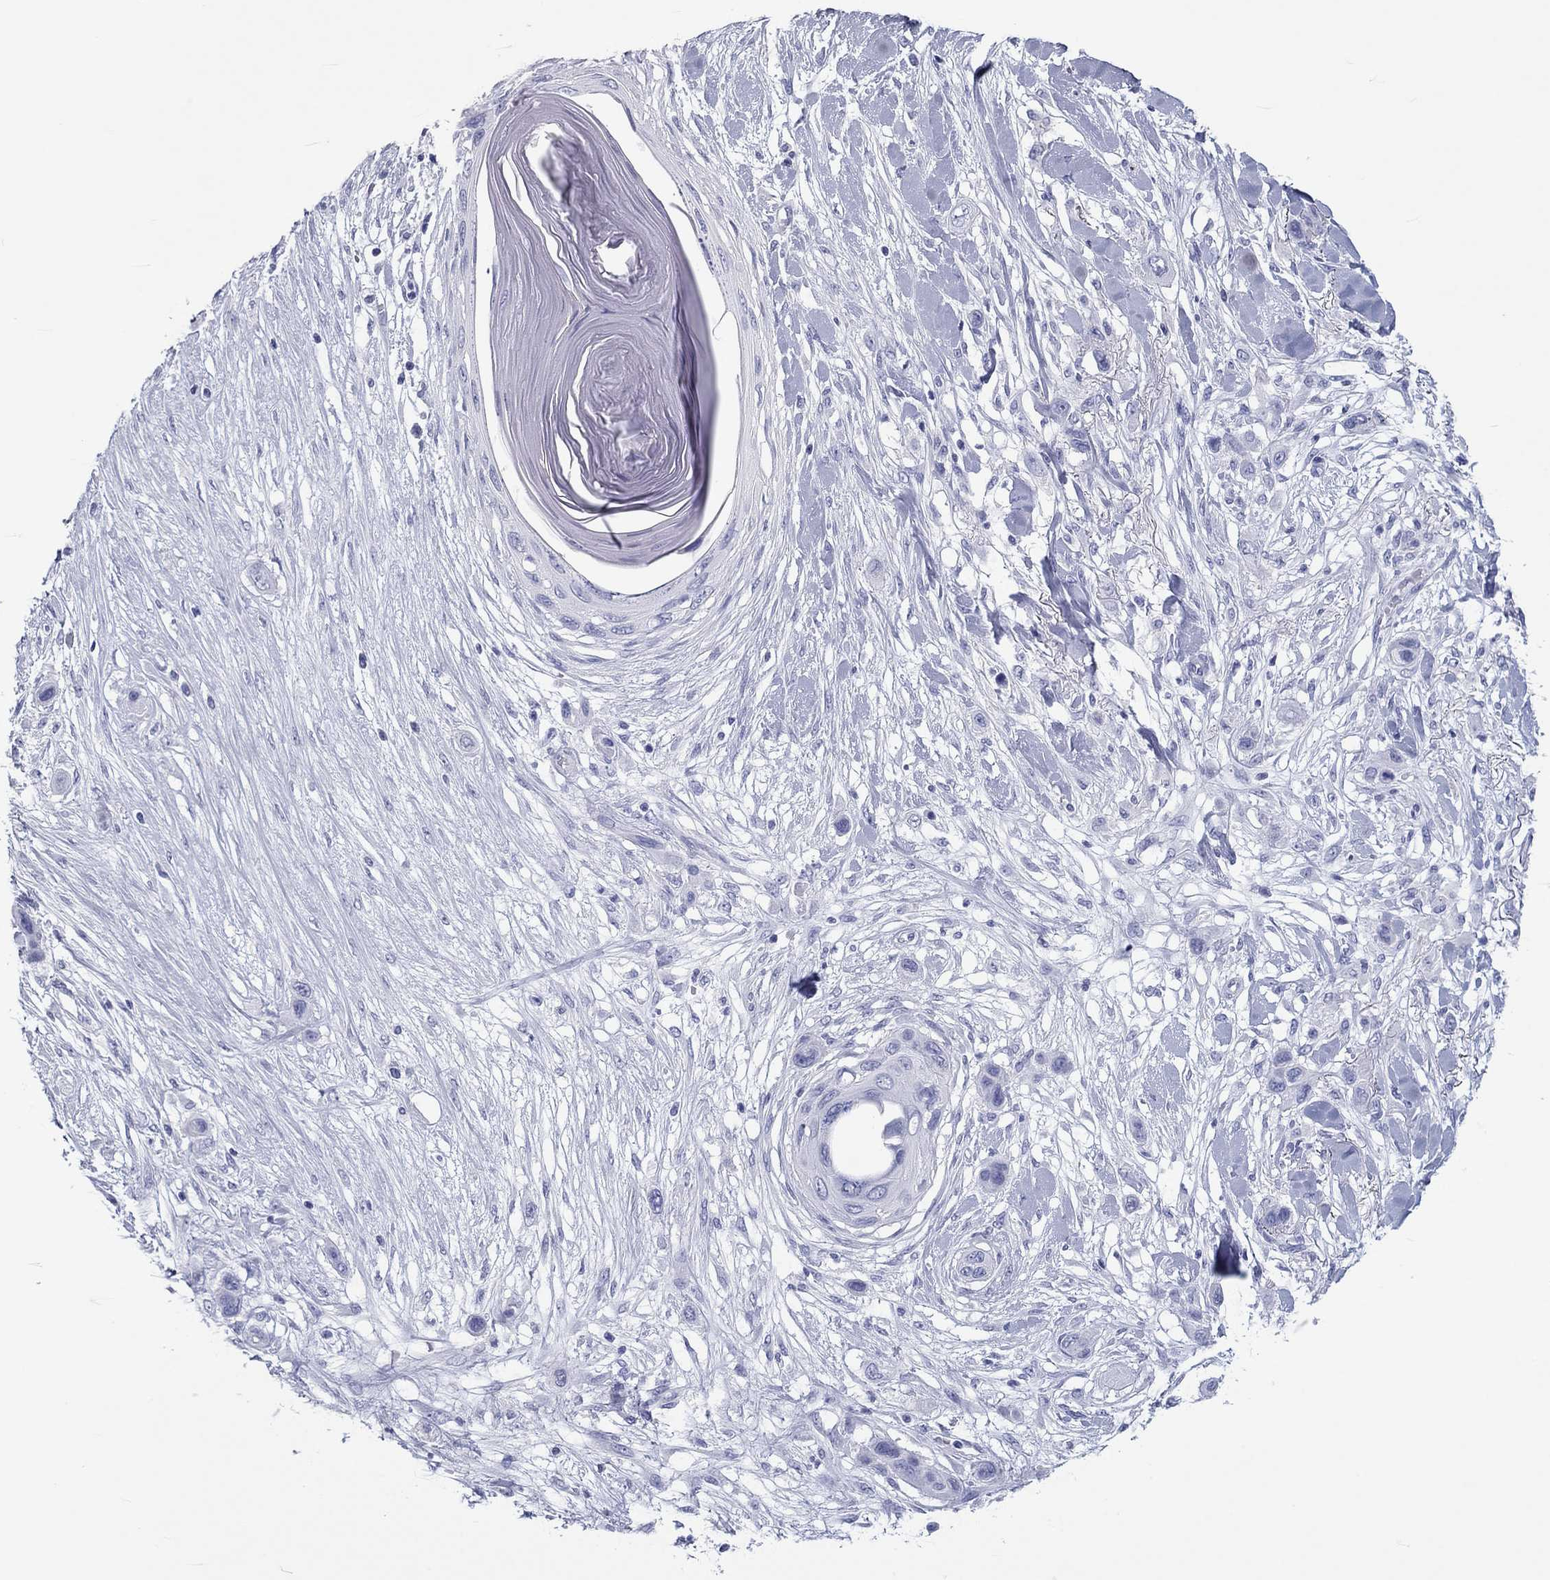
{"staining": {"intensity": "negative", "quantity": "none", "location": "none"}, "tissue": "skin cancer", "cell_type": "Tumor cells", "image_type": "cancer", "snomed": [{"axis": "morphology", "description": "Squamous cell carcinoma, NOS"}, {"axis": "topography", "description": "Skin"}], "caption": "An IHC micrograph of skin cancer is shown. There is no staining in tumor cells of skin cancer.", "gene": "DNALI1", "patient": {"sex": "male", "age": 79}}